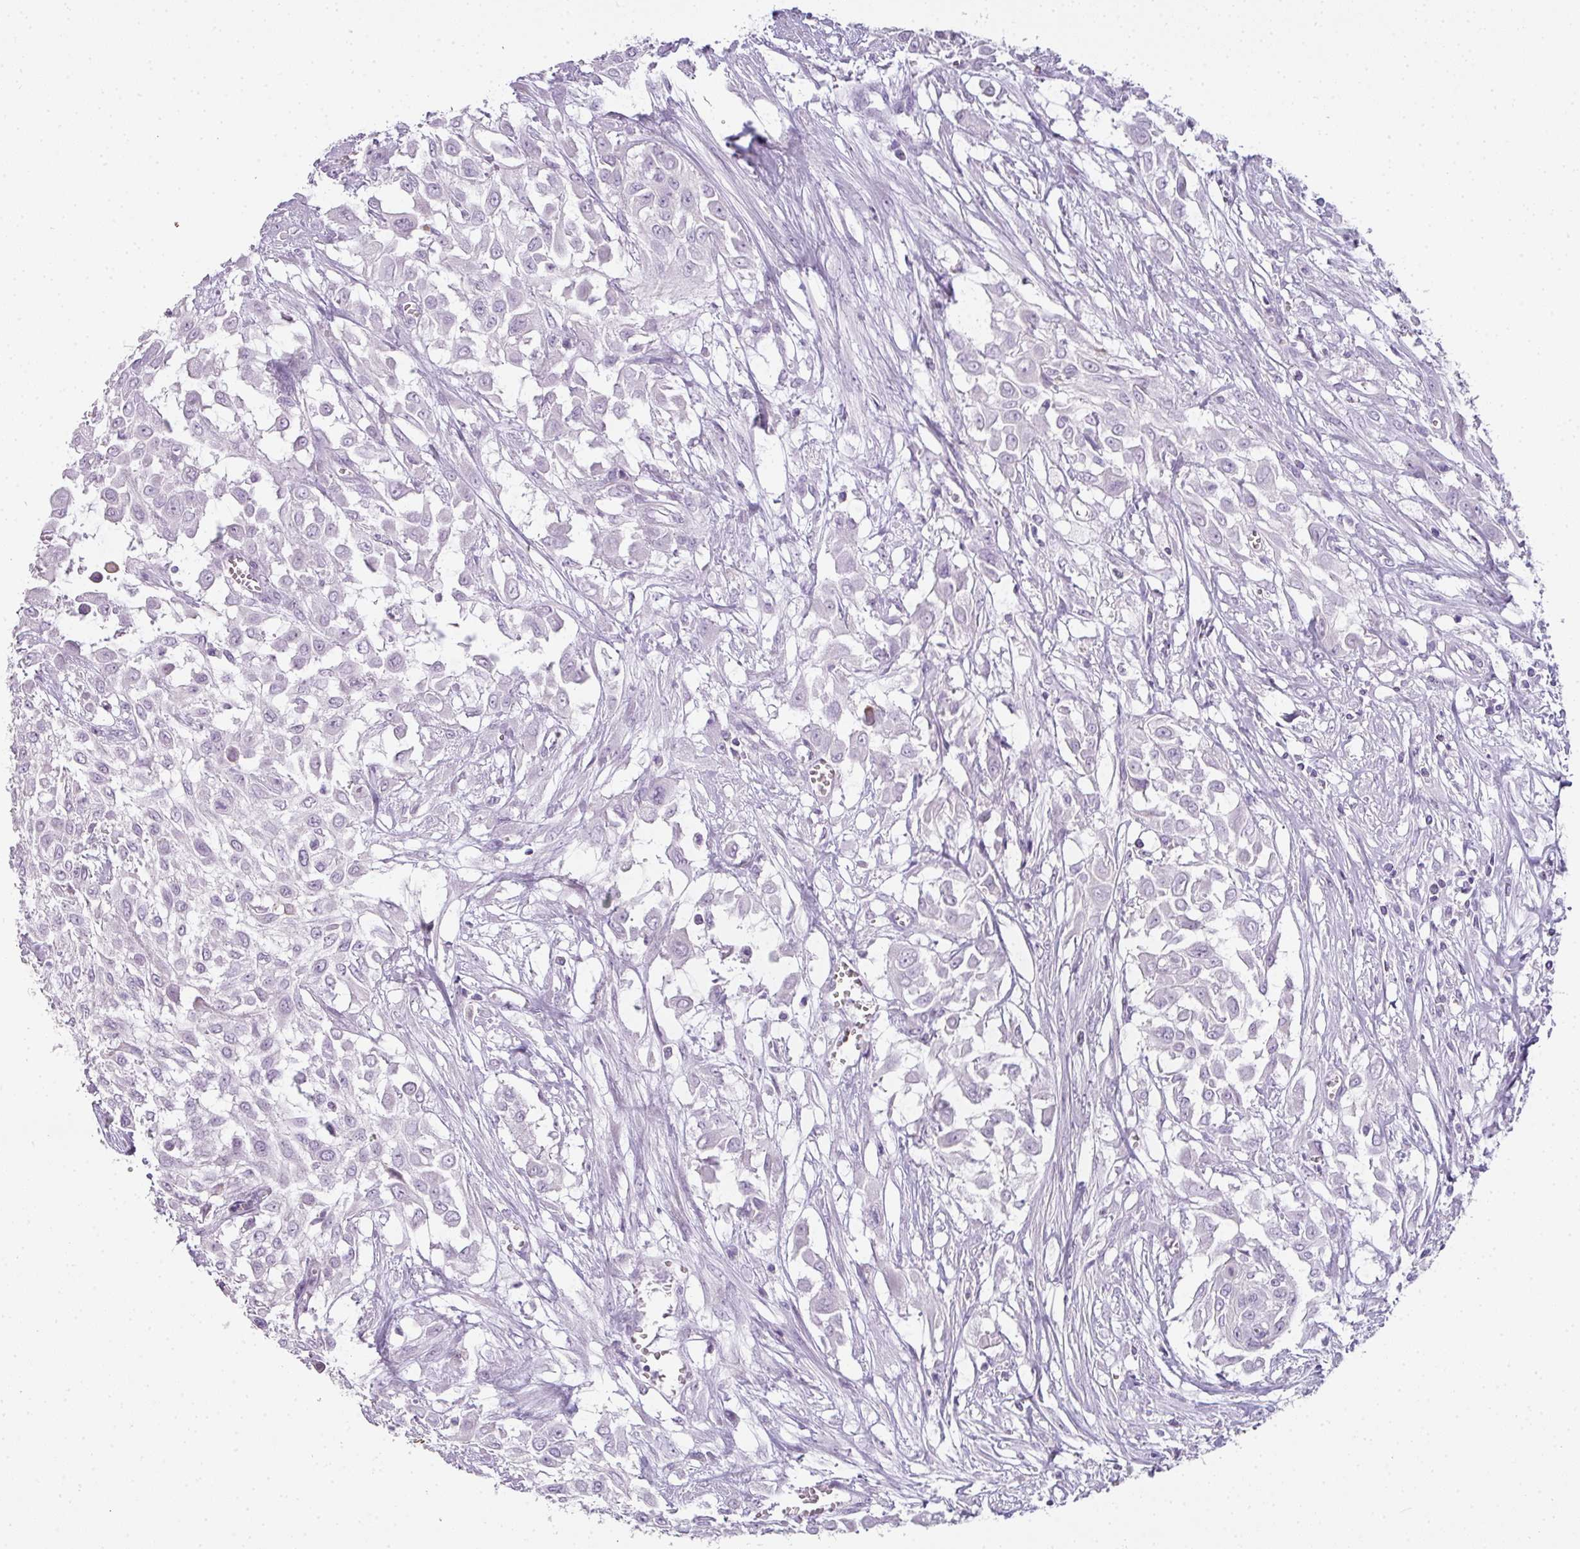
{"staining": {"intensity": "negative", "quantity": "none", "location": "none"}, "tissue": "urothelial cancer", "cell_type": "Tumor cells", "image_type": "cancer", "snomed": [{"axis": "morphology", "description": "Urothelial carcinoma, High grade"}, {"axis": "topography", "description": "Urinary bladder"}], "caption": "A histopathology image of urothelial cancer stained for a protein demonstrates no brown staining in tumor cells.", "gene": "RBMY1F", "patient": {"sex": "male", "age": 57}}